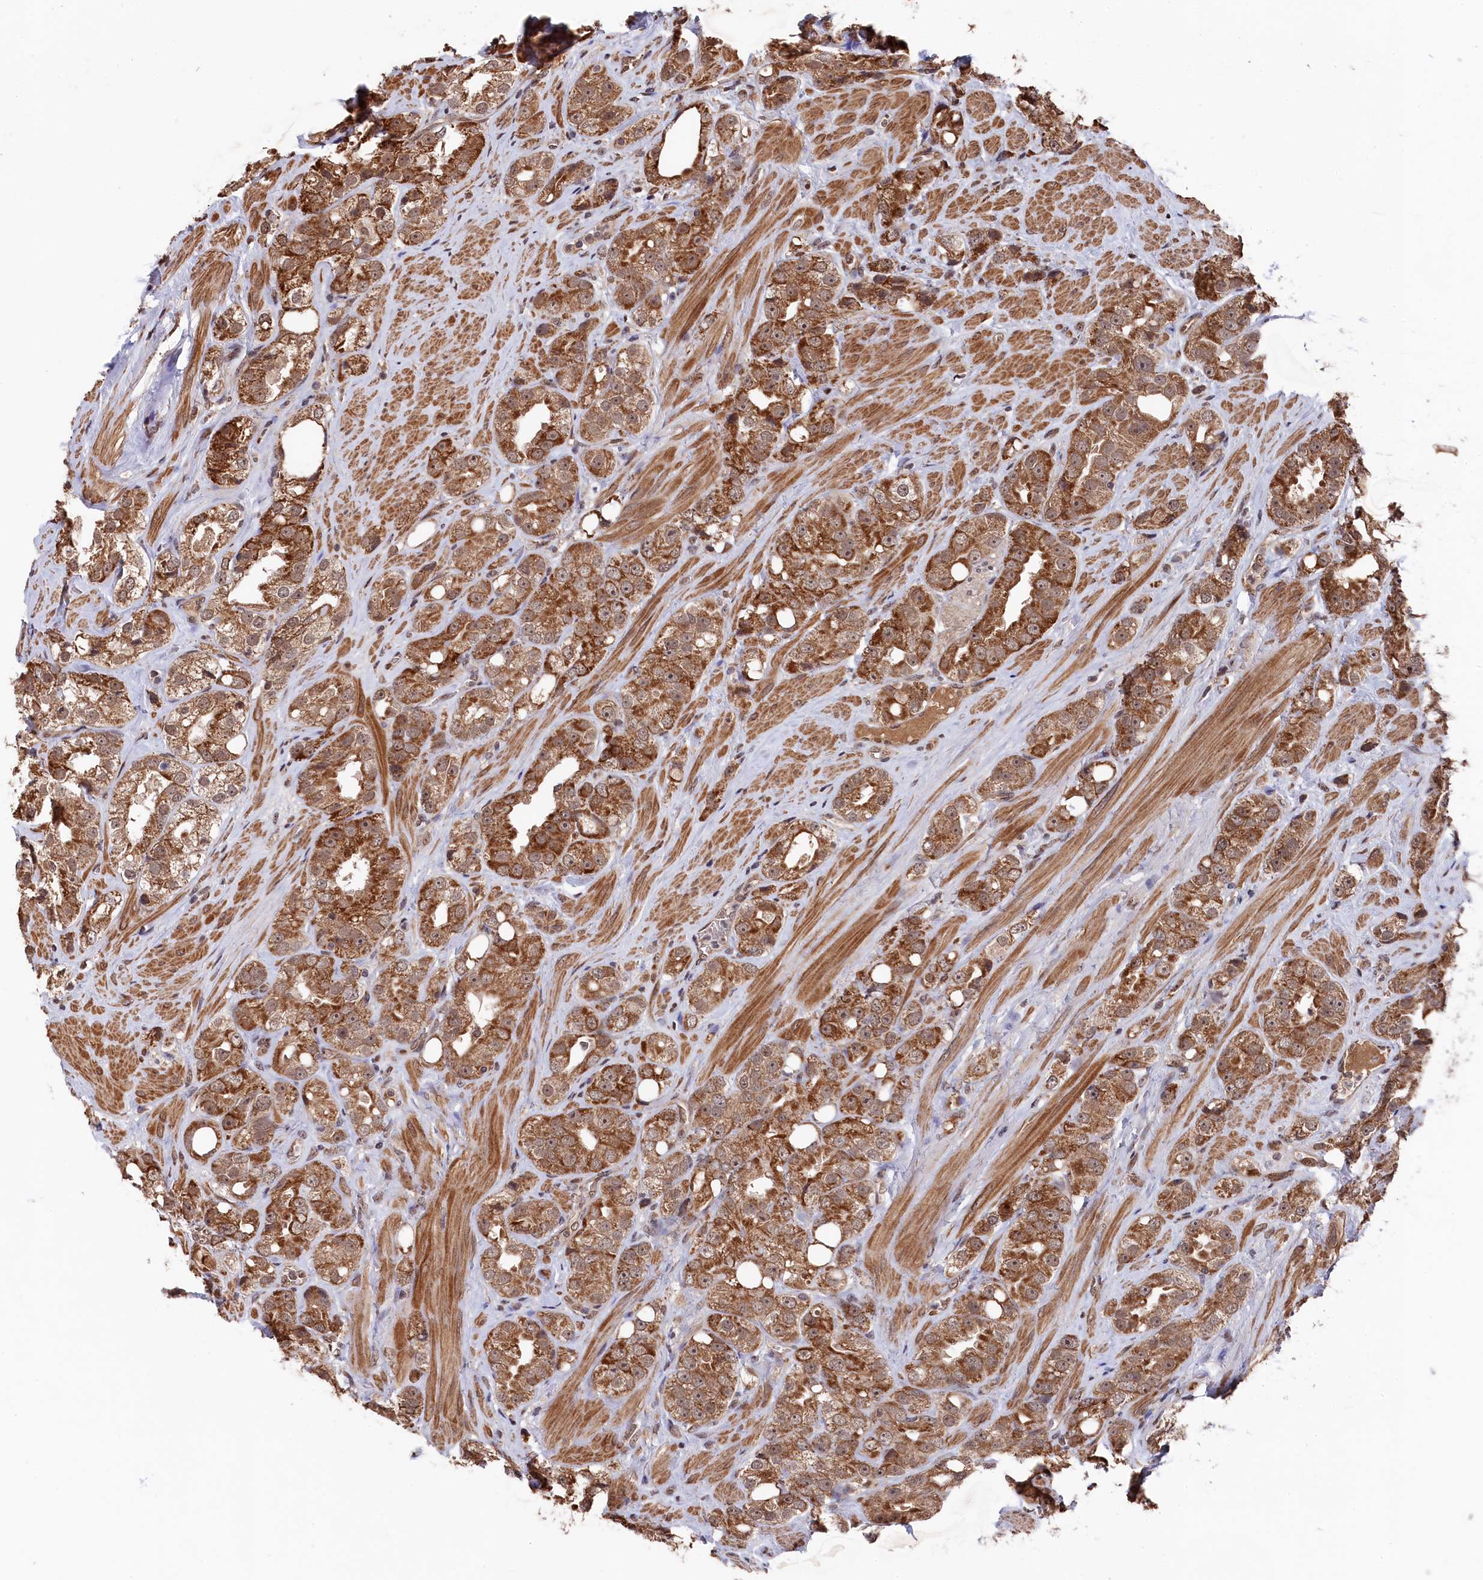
{"staining": {"intensity": "strong", "quantity": "25%-75%", "location": "cytoplasmic/membranous"}, "tissue": "prostate cancer", "cell_type": "Tumor cells", "image_type": "cancer", "snomed": [{"axis": "morphology", "description": "Adenocarcinoma, NOS"}, {"axis": "topography", "description": "Prostate"}], "caption": "Prostate adenocarcinoma stained with DAB IHC reveals high levels of strong cytoplasmic/membranous expression in approximately 25%-75% of tumor cells.", "gene": "CLPX", "patient": {"sex": "male", "age": 79}}